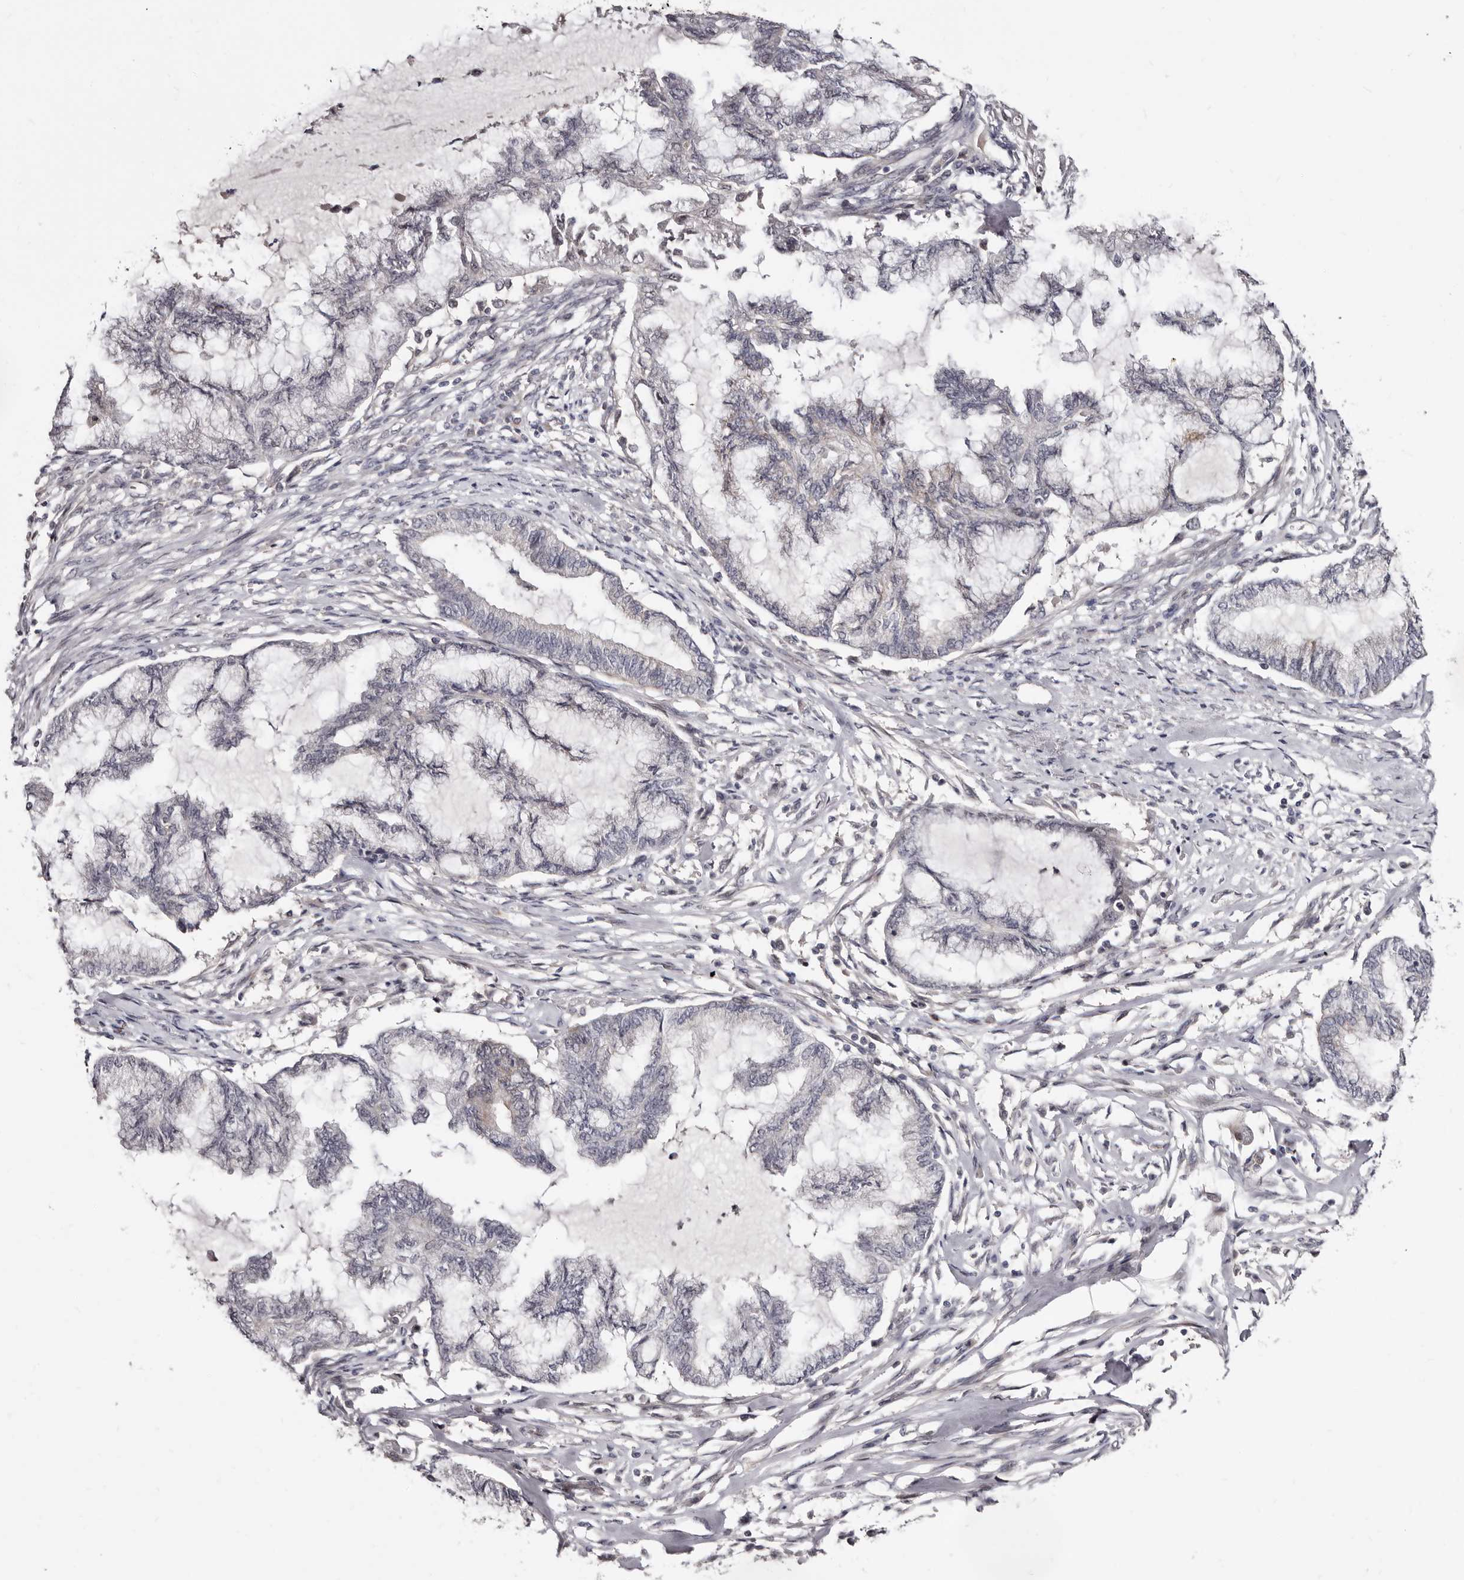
{"staining": {"intensity": "negative", "quantity": "none", "location": "none"}, "tissue": "endometrial cancer", "cell_type": "Tumor cells", "image_type": "cancer", "snomed": [{"axis": "morphology", "description": "Adenocarcinoma, NOS"}, {"axis": "topography", "description": "Endometrium"}], "caption": "A high-resolution micrograph shows IHC staining of endometrial cancer, which reveals no significant positivity in tumor cells.", "gene": "PHF20L1", "patient": {"sex": "female", "age": 86}}